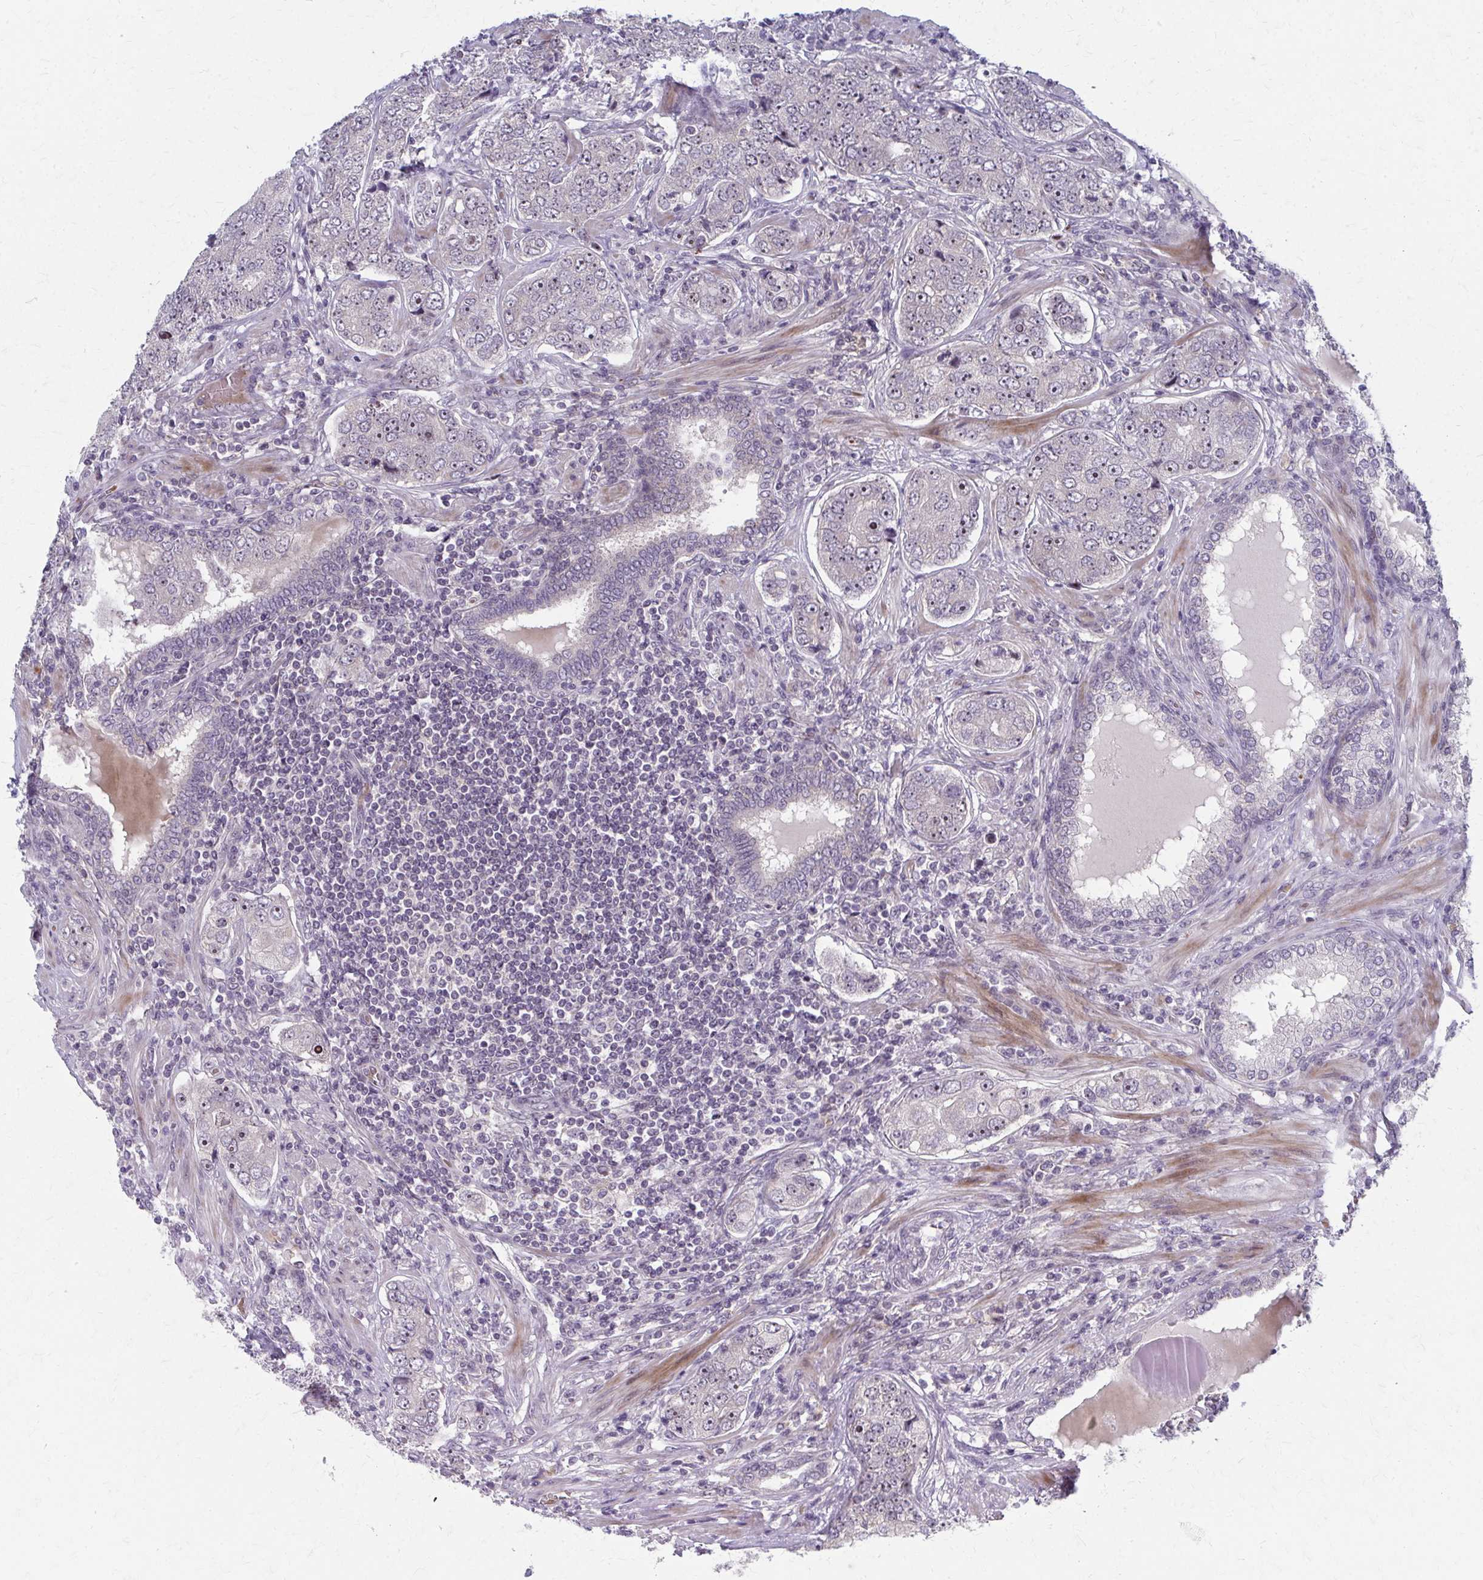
{"staining": {"intensity": "weak", "quantity": "<25%", "location": "nuclear"}, "tissue": "prostate cancer", "cell_type": "Tumor cells", "image_type": "cancer", "snomed": [{"axis": "morphology", "description": "Adenocarcinoma, High grade"}, {"axis": "topography", "description": "Prostate"}], "caption": "This histopathology image is of adenocarcinoma (high-grade) (prostate) stained with IHC to label a protein in brown with the nuclei are counter-stained blue. There is no positivity in tumor cells.", "gene": "NUDT16", "patient": {"sex": "male", "age": 60}}